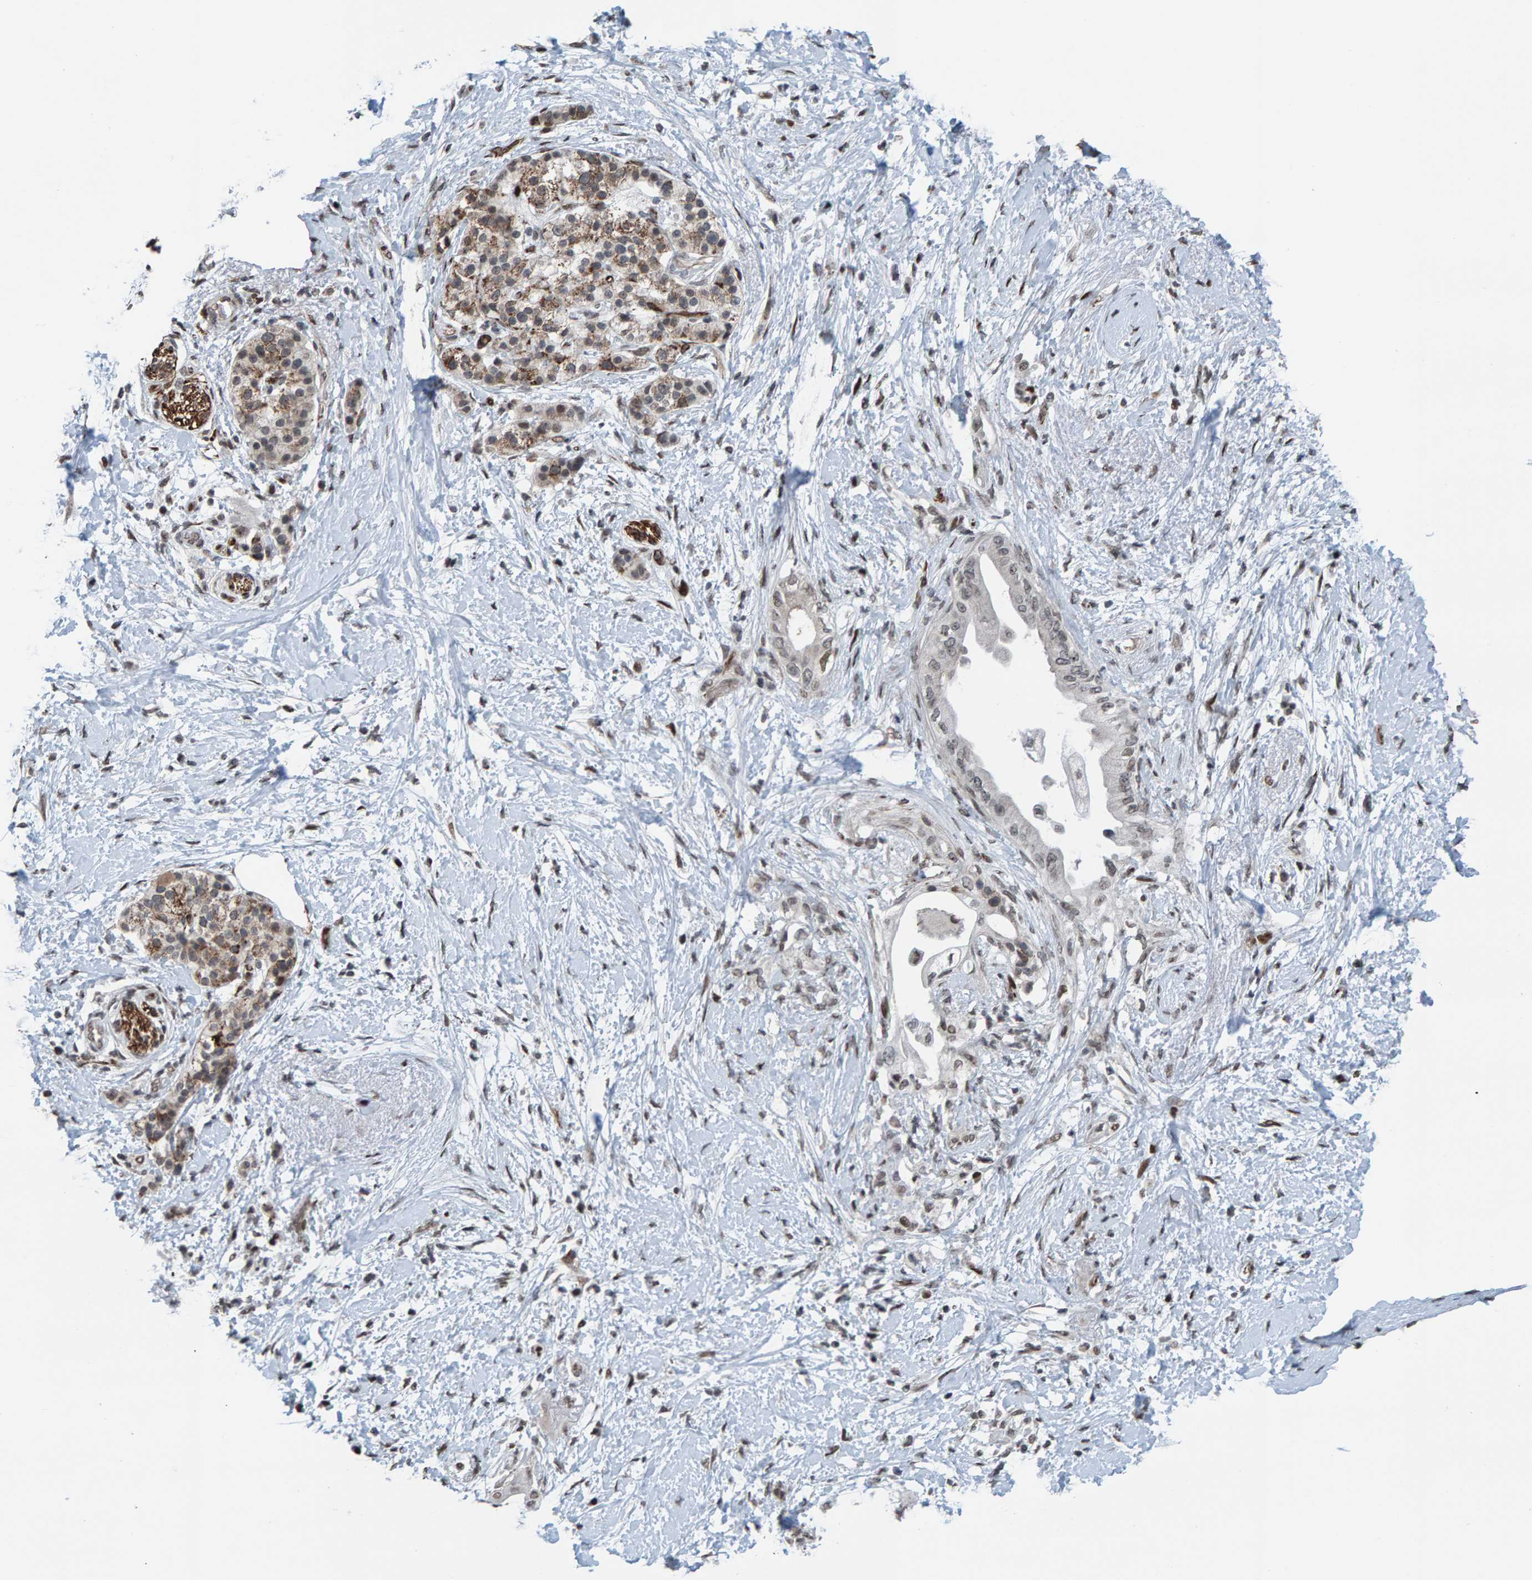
{"staining": {"intensity": "weak", "quantity": "<25%", "location": "nuclear"}, "tissue": "pancreatic cancer", "cell_type": "Tumor cells", "image_type": "cancer", "snomed": [{"axis": "morphology", "description": "Normal tissue, NOS"}, {"axis": "morphology", "description": "Adenocarcinoma, NOS"}, {"axis": "topography", "description": "Pancreas"}, {"axis": "topography", "description": "Duodenum"}], "caption": "This micrograph is of pancreatic cancer (adenocarcinoma) stained with immunohistochemistry to label a protein in brown with the nuclei are counter-stained blue. There is no positivity in tumor cells. (DAB immunohistochemistry (IHC) with hematoxylin counter stain).", "gene": "ZNF366", "patient": {"sex": "female", "age": 60}}